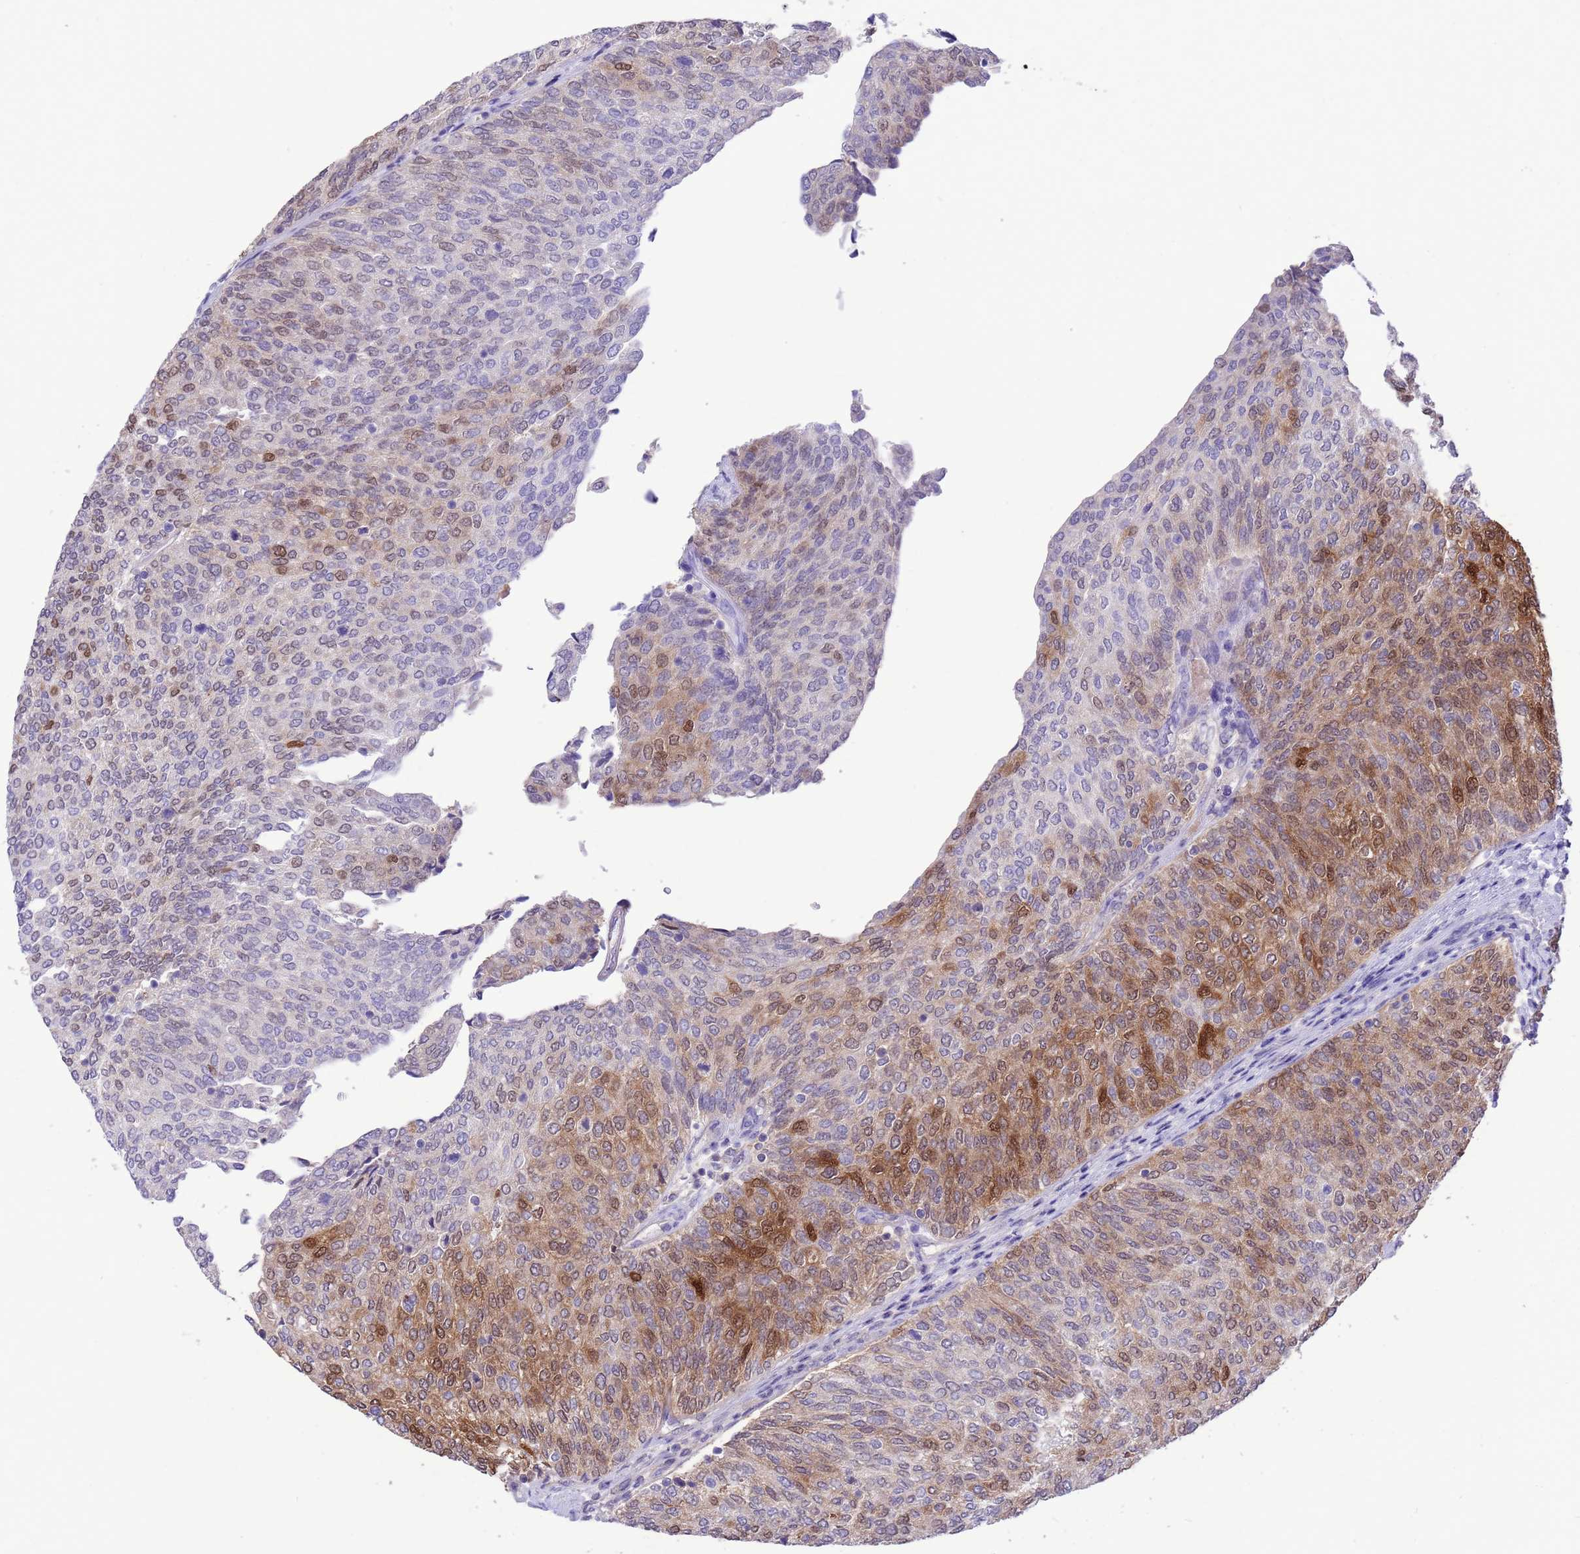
{"staining": {"intensity": "moderate", "quantity": "25%-75%", "location": "cytoplasmic/membranous,nuclear"}, "tissue": "urothelial cancer", "cell_type": "Tumor cells", "image_type": "cancer", "snomed": [{"axis": "morphology", "description": "Urothelial carcinoma, Low grade"}, {"axis": "topography", "description": "Urinary bladder"}], "caption": "Immunohistochemistry (IHC) of urothelial cancer shows medium levels of moderate cytoplasmic/membranous and nuclear staining in about 25%-75% of tumor cells. (DAB IHC, brown staining for protein, blue staining for nuclei).", "gene": "GSTM1", "patient": {"sex": "female", "age": 79}}